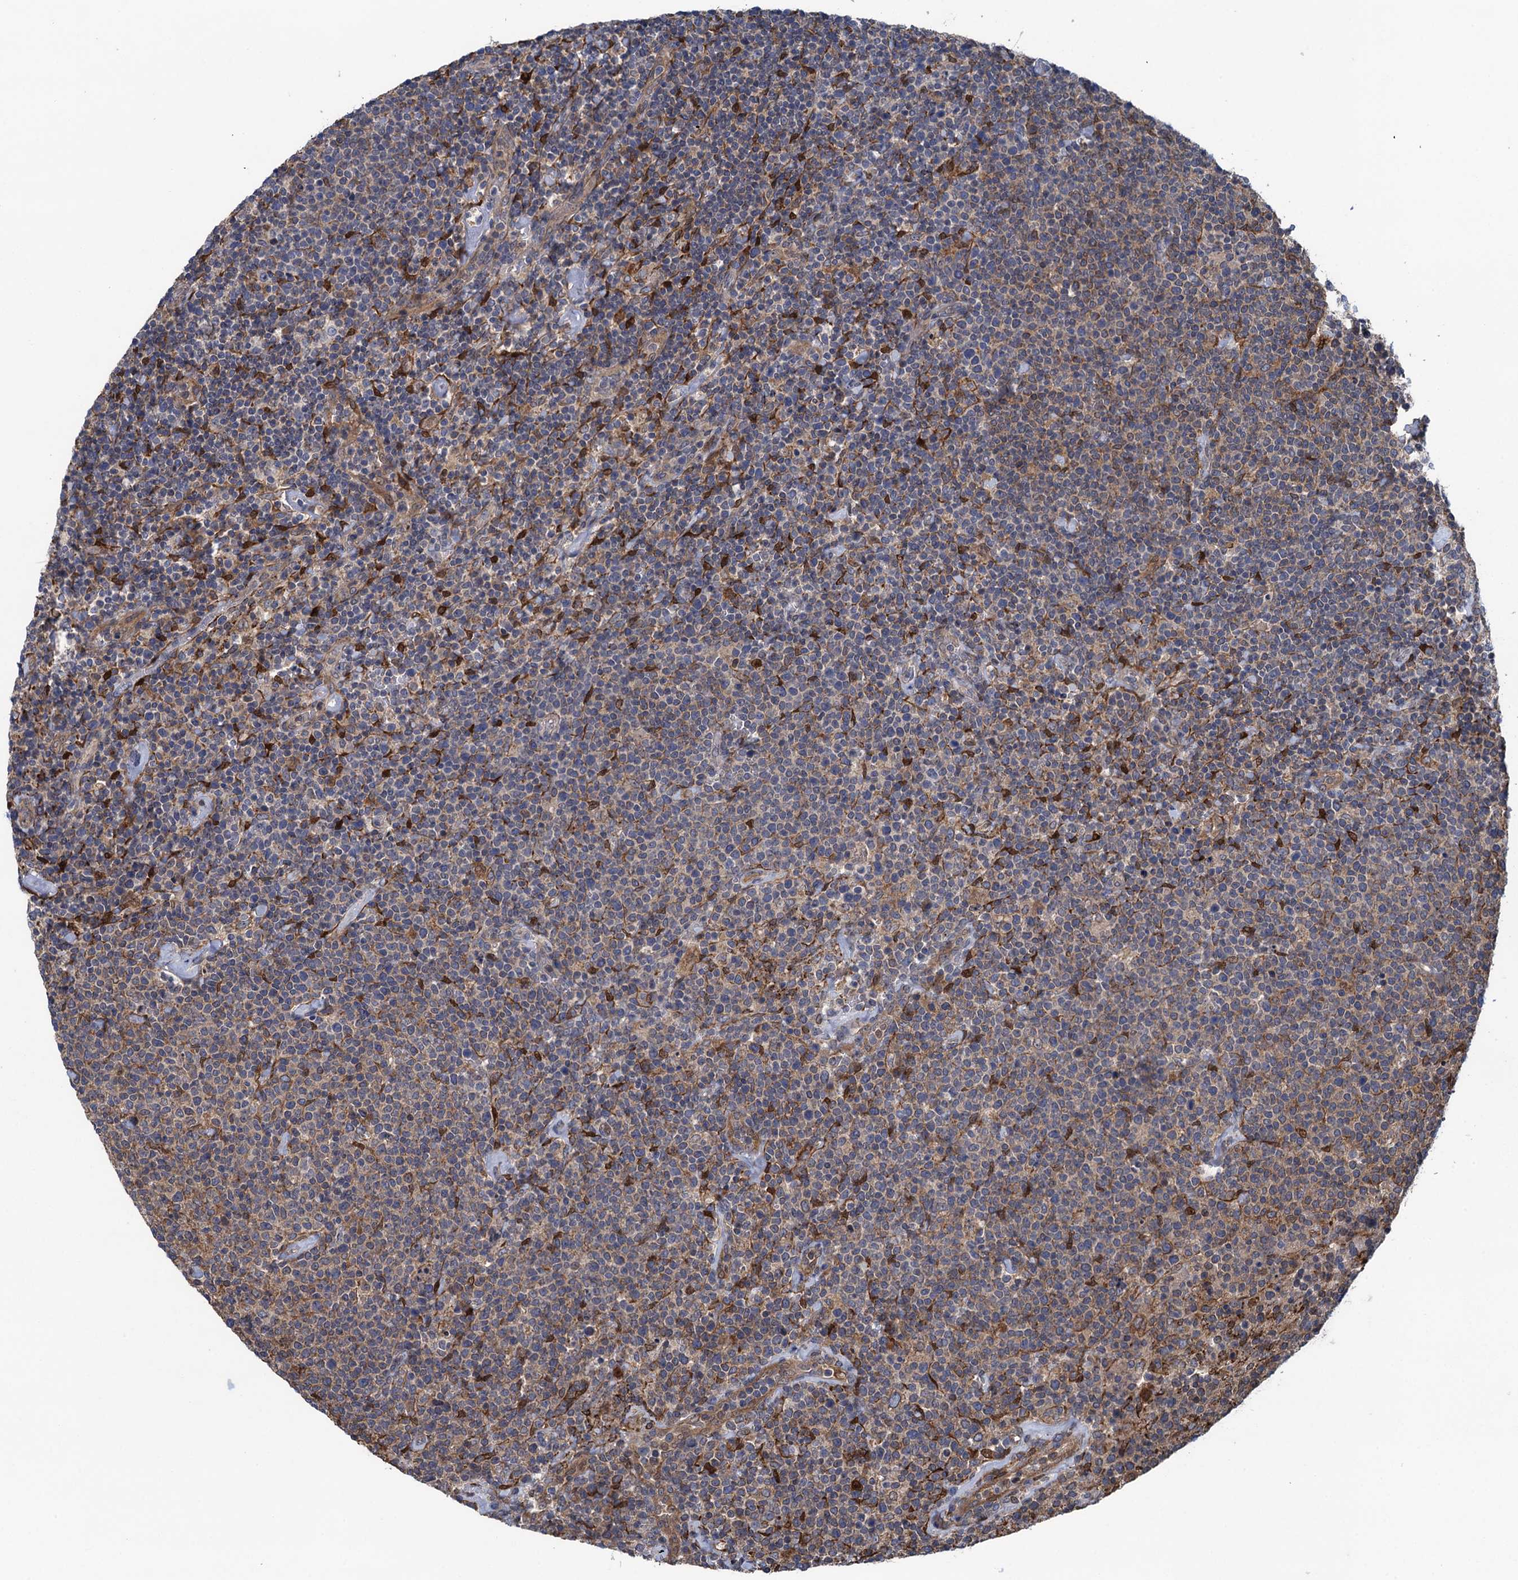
{"staining": {"intensity": "negative", "quantity": "none", "location": "none"}, "tissue": "lymphoma", "cell_type": "Tumor cells", "image_type": "cancer", "snomed": [{"axis": "morphology", "description": "Malignant lymphoma, non-Hodgkin's type, High grade"}, {"axis": "topography", "description": "Lymph node"}], "caption": "There is no significant staining in tumor cells of high-grade malignant lymphoma, non-Hodgkin's type.", "gene": "CNTN5", "patient": {"sex": "male", "age": 61}}